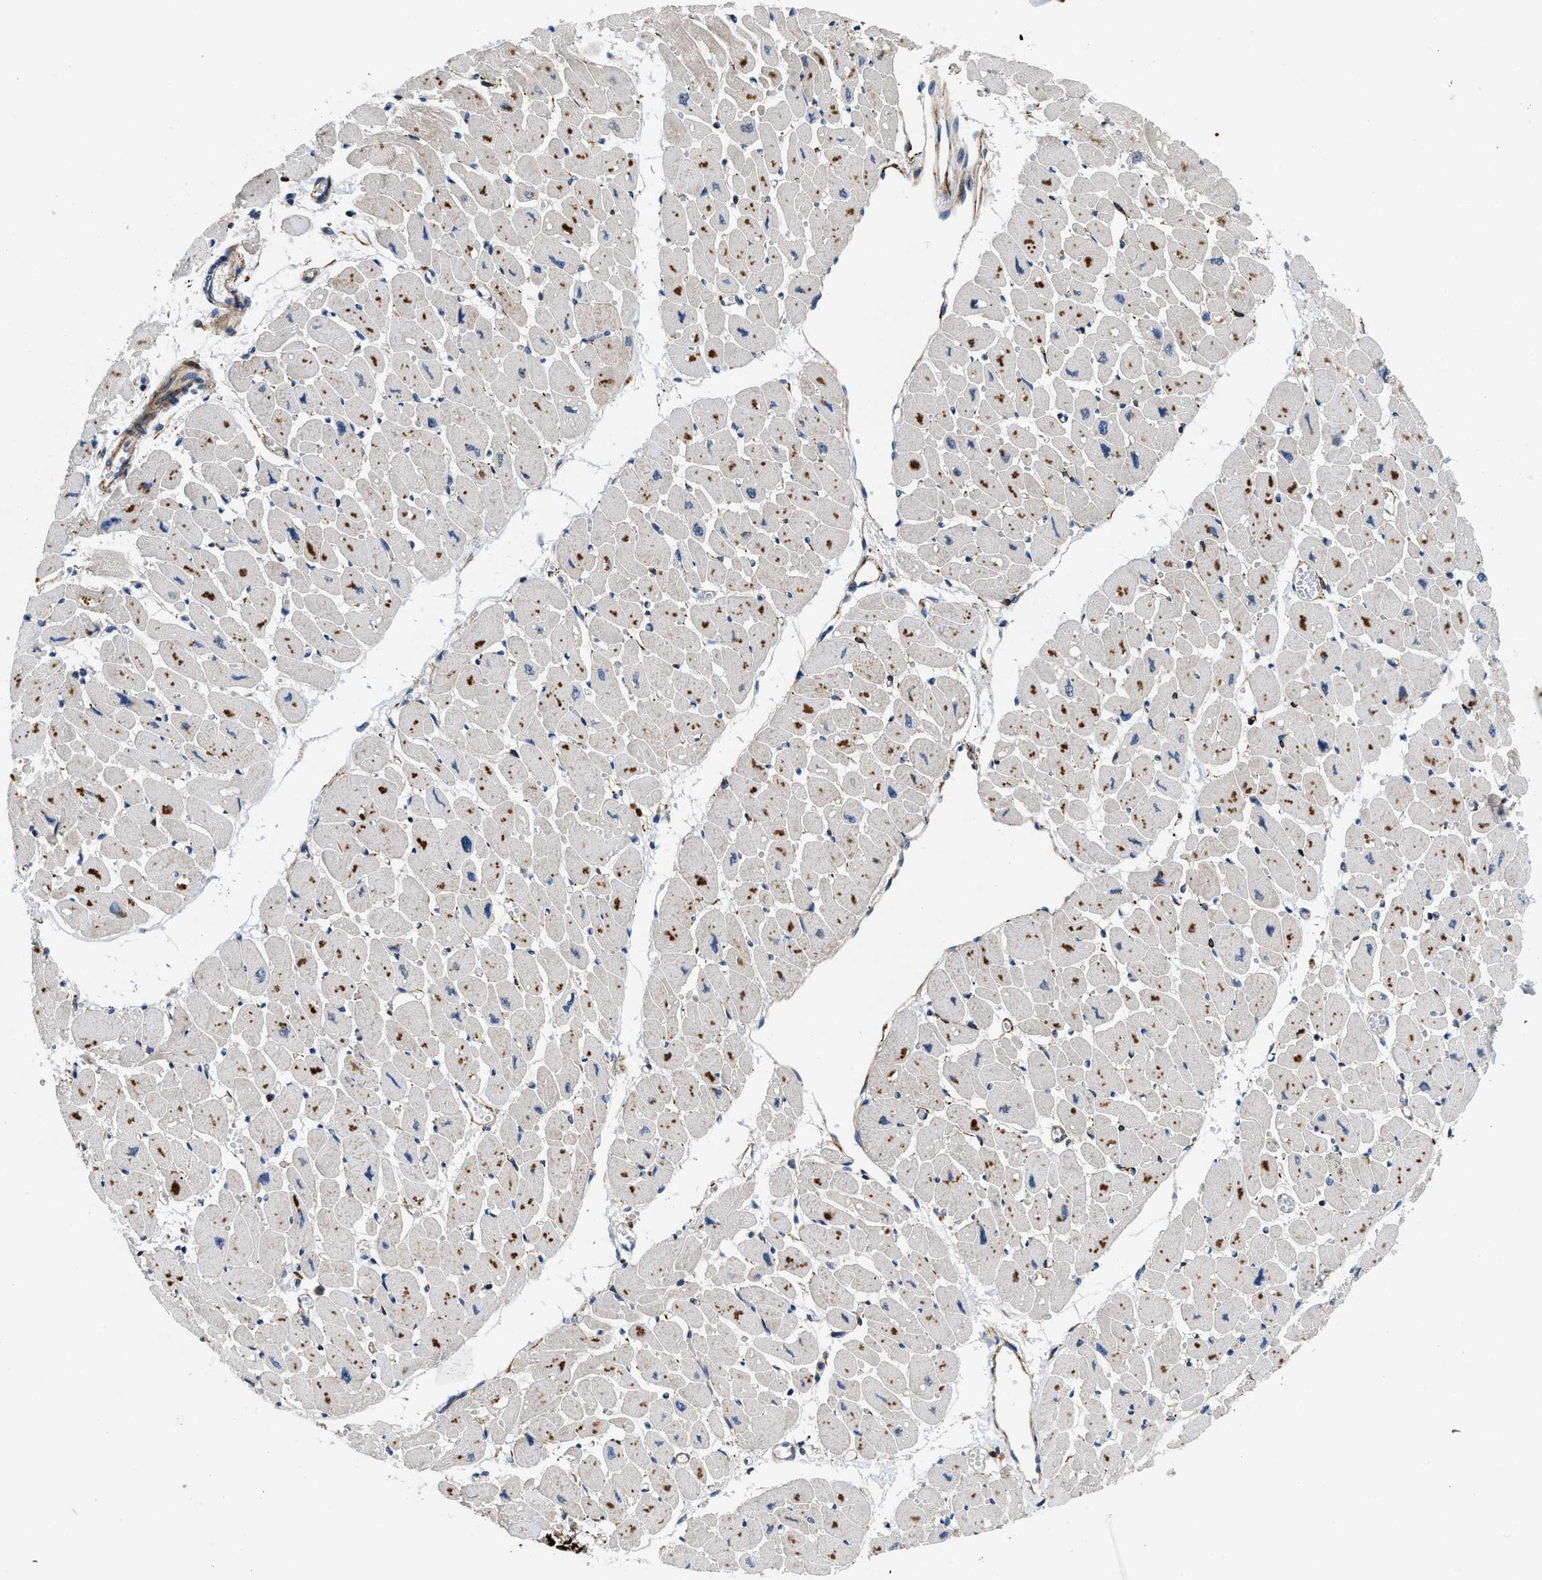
{"staining": {"intensity": "moderate", "quantity": "25%-75%", "location": "cytoplasmic/membranous"}, "tissue": "heart muscle", "cell_type": "Cardiomyocytes", "image_type": "normal", "snomed": [{"axis": "morphology", "description": "Normal tissue, NOS"}, {"axis": "topography", "description": "Heart"}], "caption": "IHC (DAB (3,3'-diaminobenzidine)) staining of unremarkable human heart muscle reveals moderate cytoplasmic/membranous protein staining in approximately 25%-75% of cardiomyocytes. (DAB (3,3'-diaminobenzidine) IHC with brightfield microscopy, high magnification).", "gene": "ZNF599", "patient": {"sex": "female", "age": 54}}